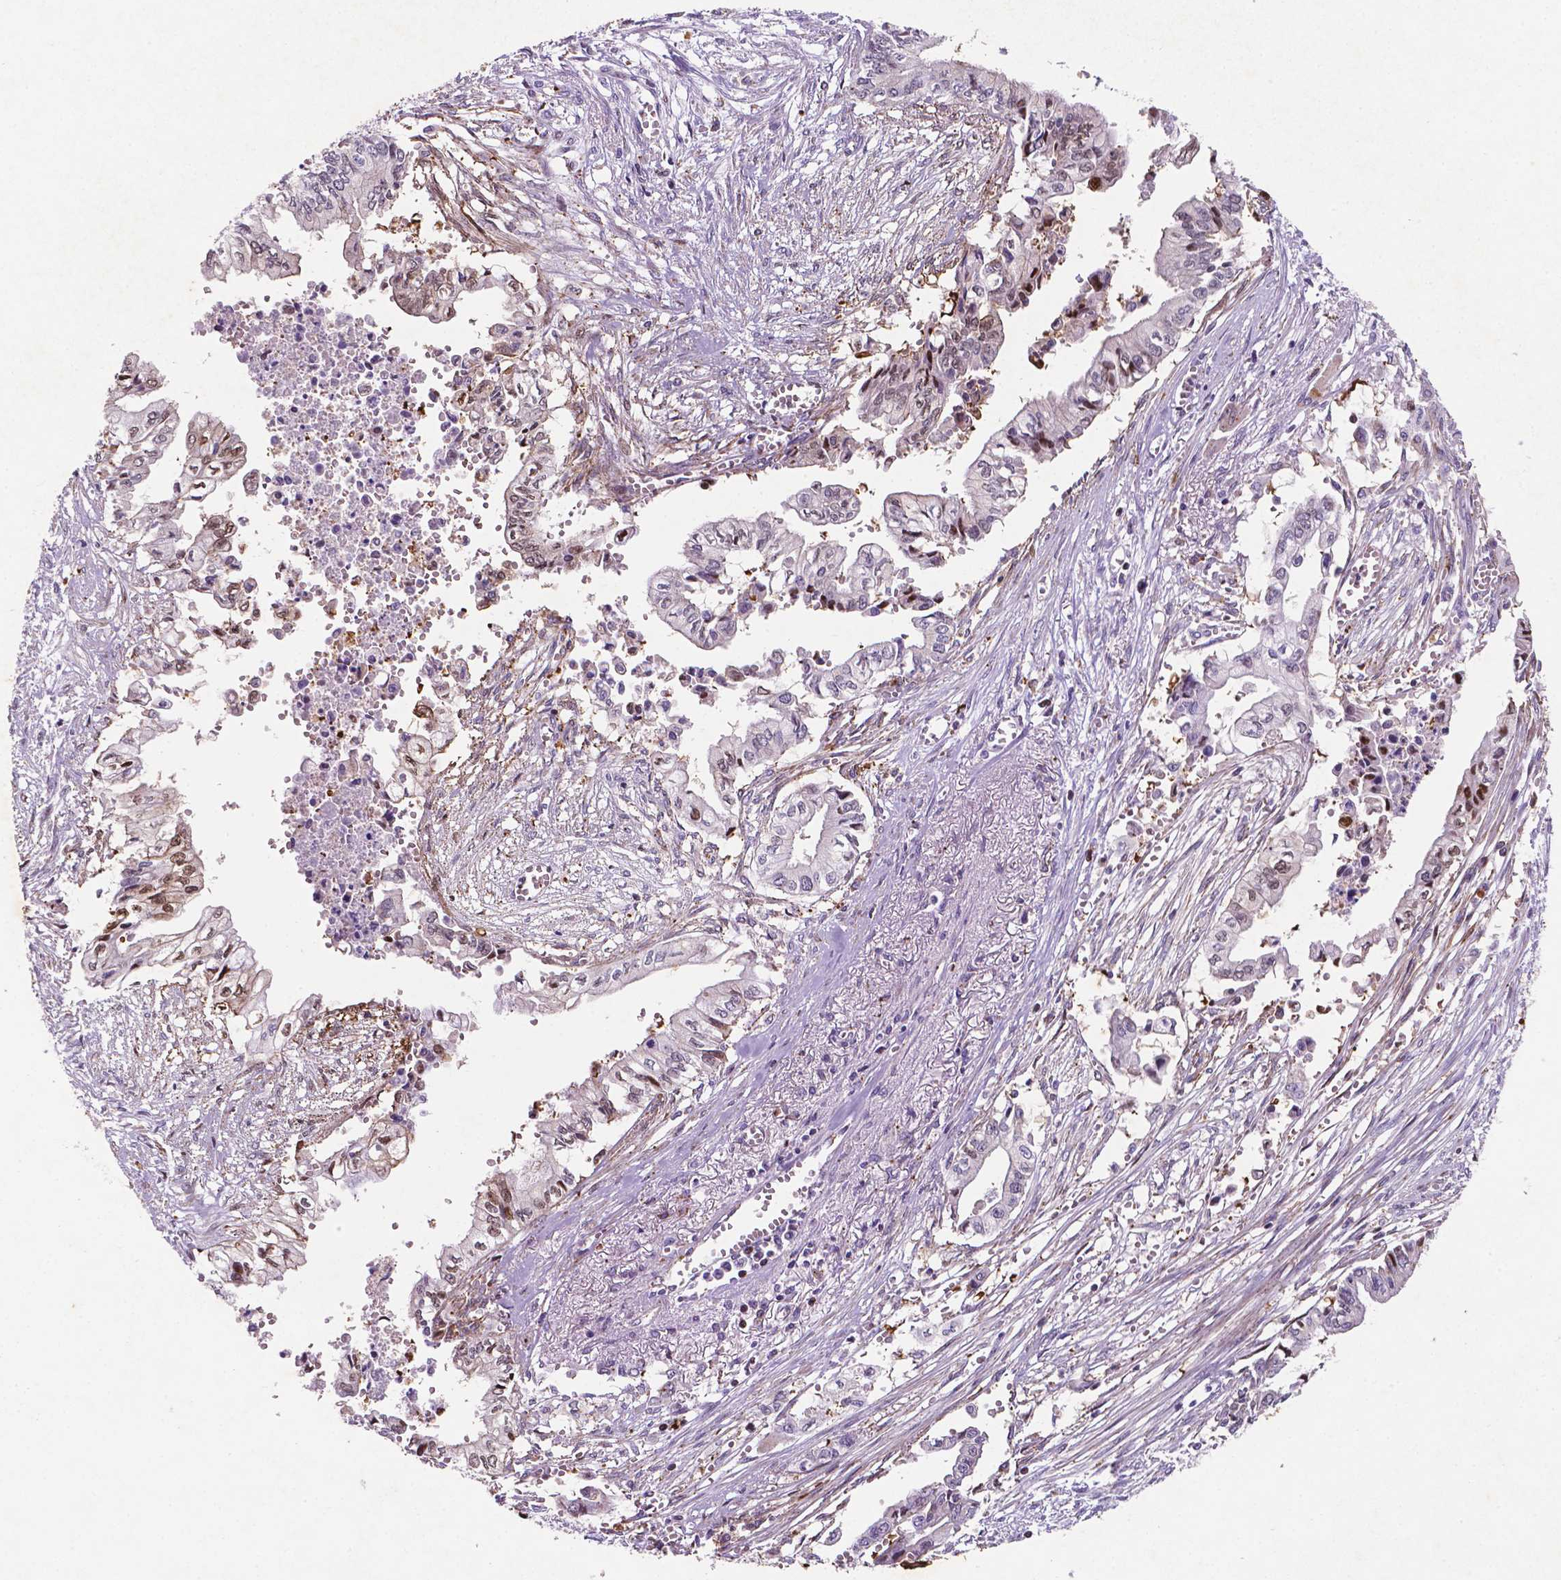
{"staining": {"intensity": "moderate", "quantity": "<25%", "location": "nuclear"}, "tissue": "pancreatic cancer", "cell_type": "Tumor cells", "image_type": "cancer", "snomed": [{"axis": "morphology", "description": "Adenocarcinoma, NOS"}, {"axis": "topography", "description": "Pancreas"}], "caption": "This photomicrograph demonstrates immunohistochemistry staining of pancreatic cancer (adenocarcinoma), with low moderate nuclear staining in about <25% of tumor cells.", "gene": "TM4SF20", "patient": {"sex": "female", "age": 61}}